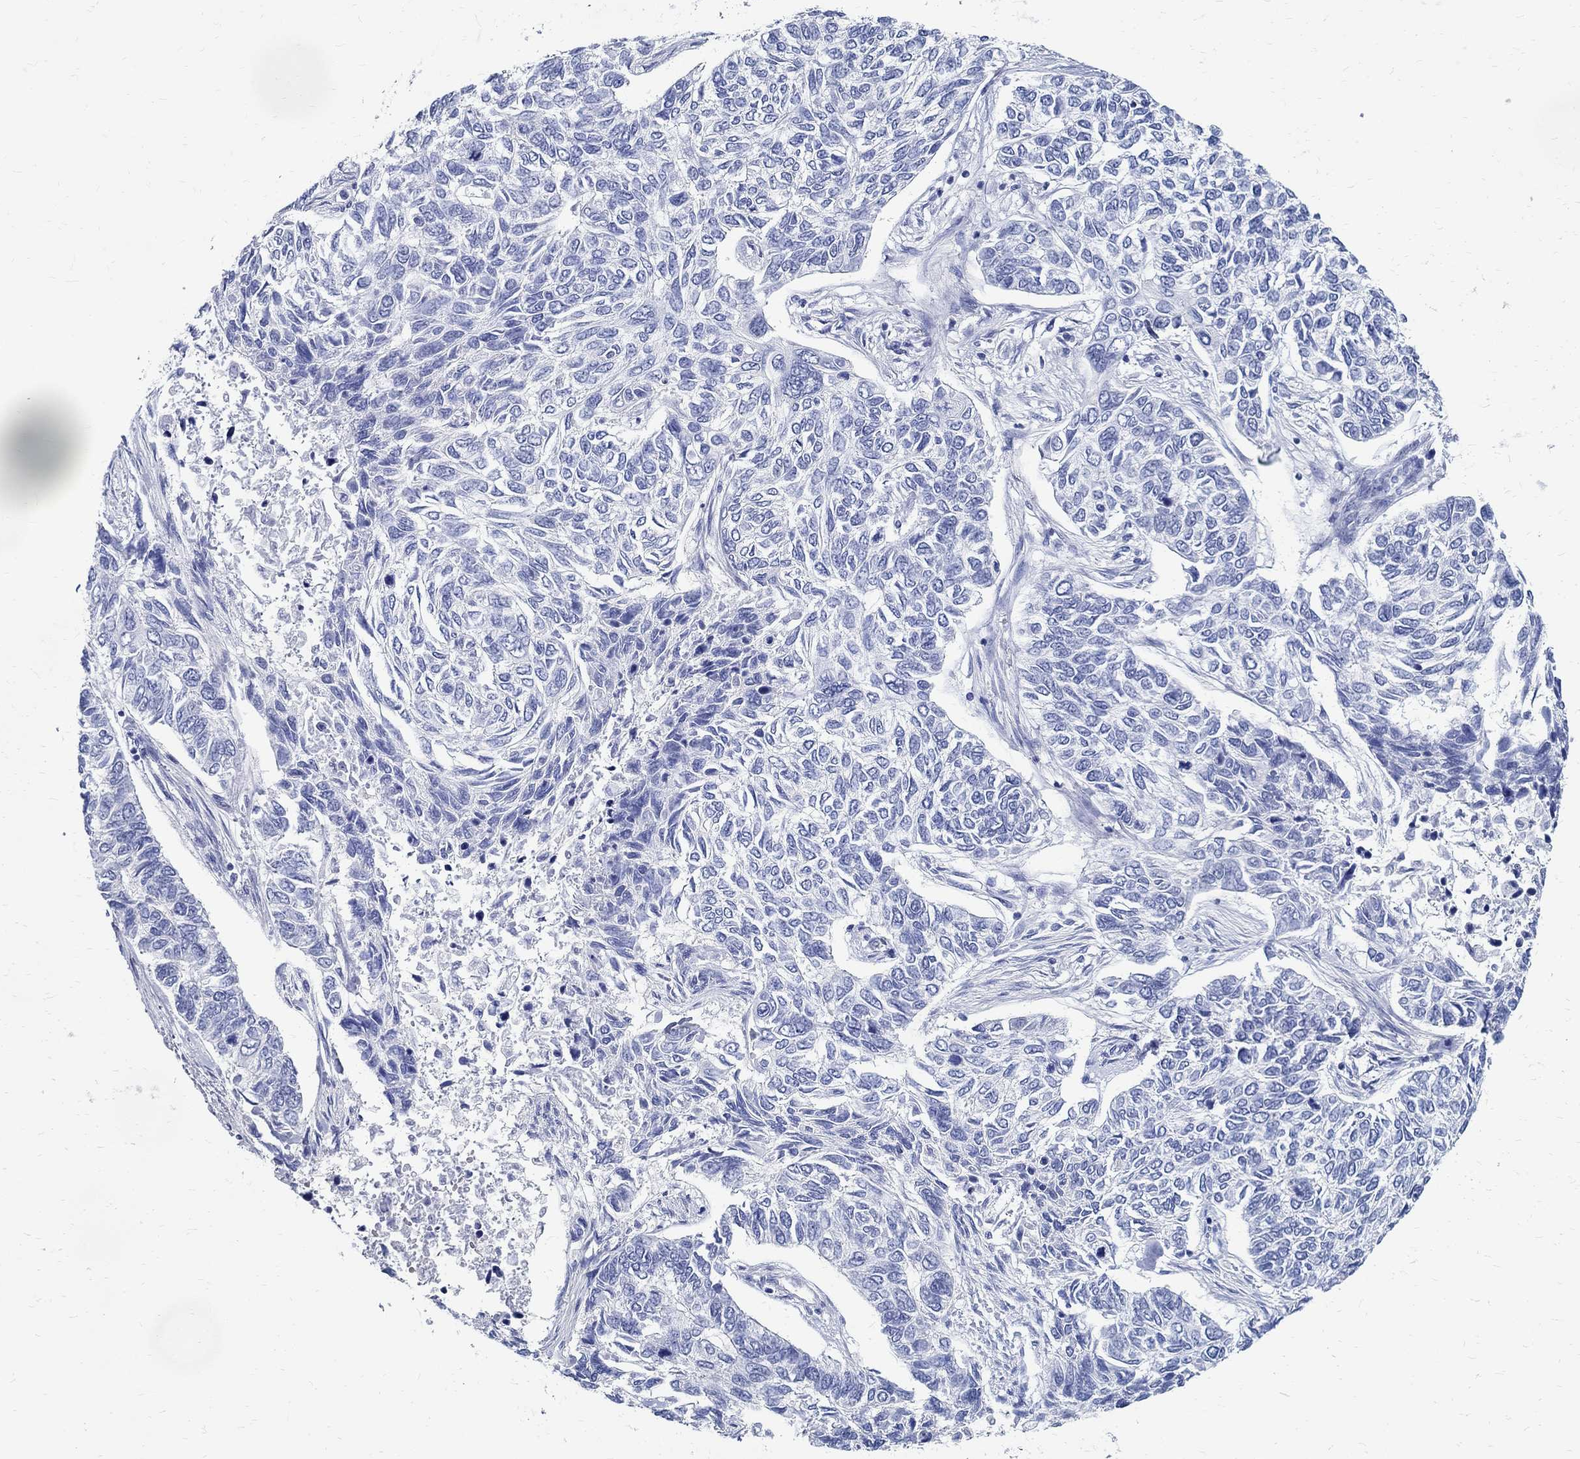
{"staining": {"intensity": "negative", "quantity": "none", "location": "none"}, "tissue": "skin cancer", "cell_type": "Tumor cells", "image_type": "cancer", "snomed": [{"axis": "morphology", "description": "Basal cell carcinoma"}, {"axis": "topography", "description": "Skin"}], "caption": "Micrograph shows no protein expression in tumor cells of skin cancer (basal cell carcinoma) tissue.", "gene": "BSPRY", "patient": {"sex": "female", "age": 65}}